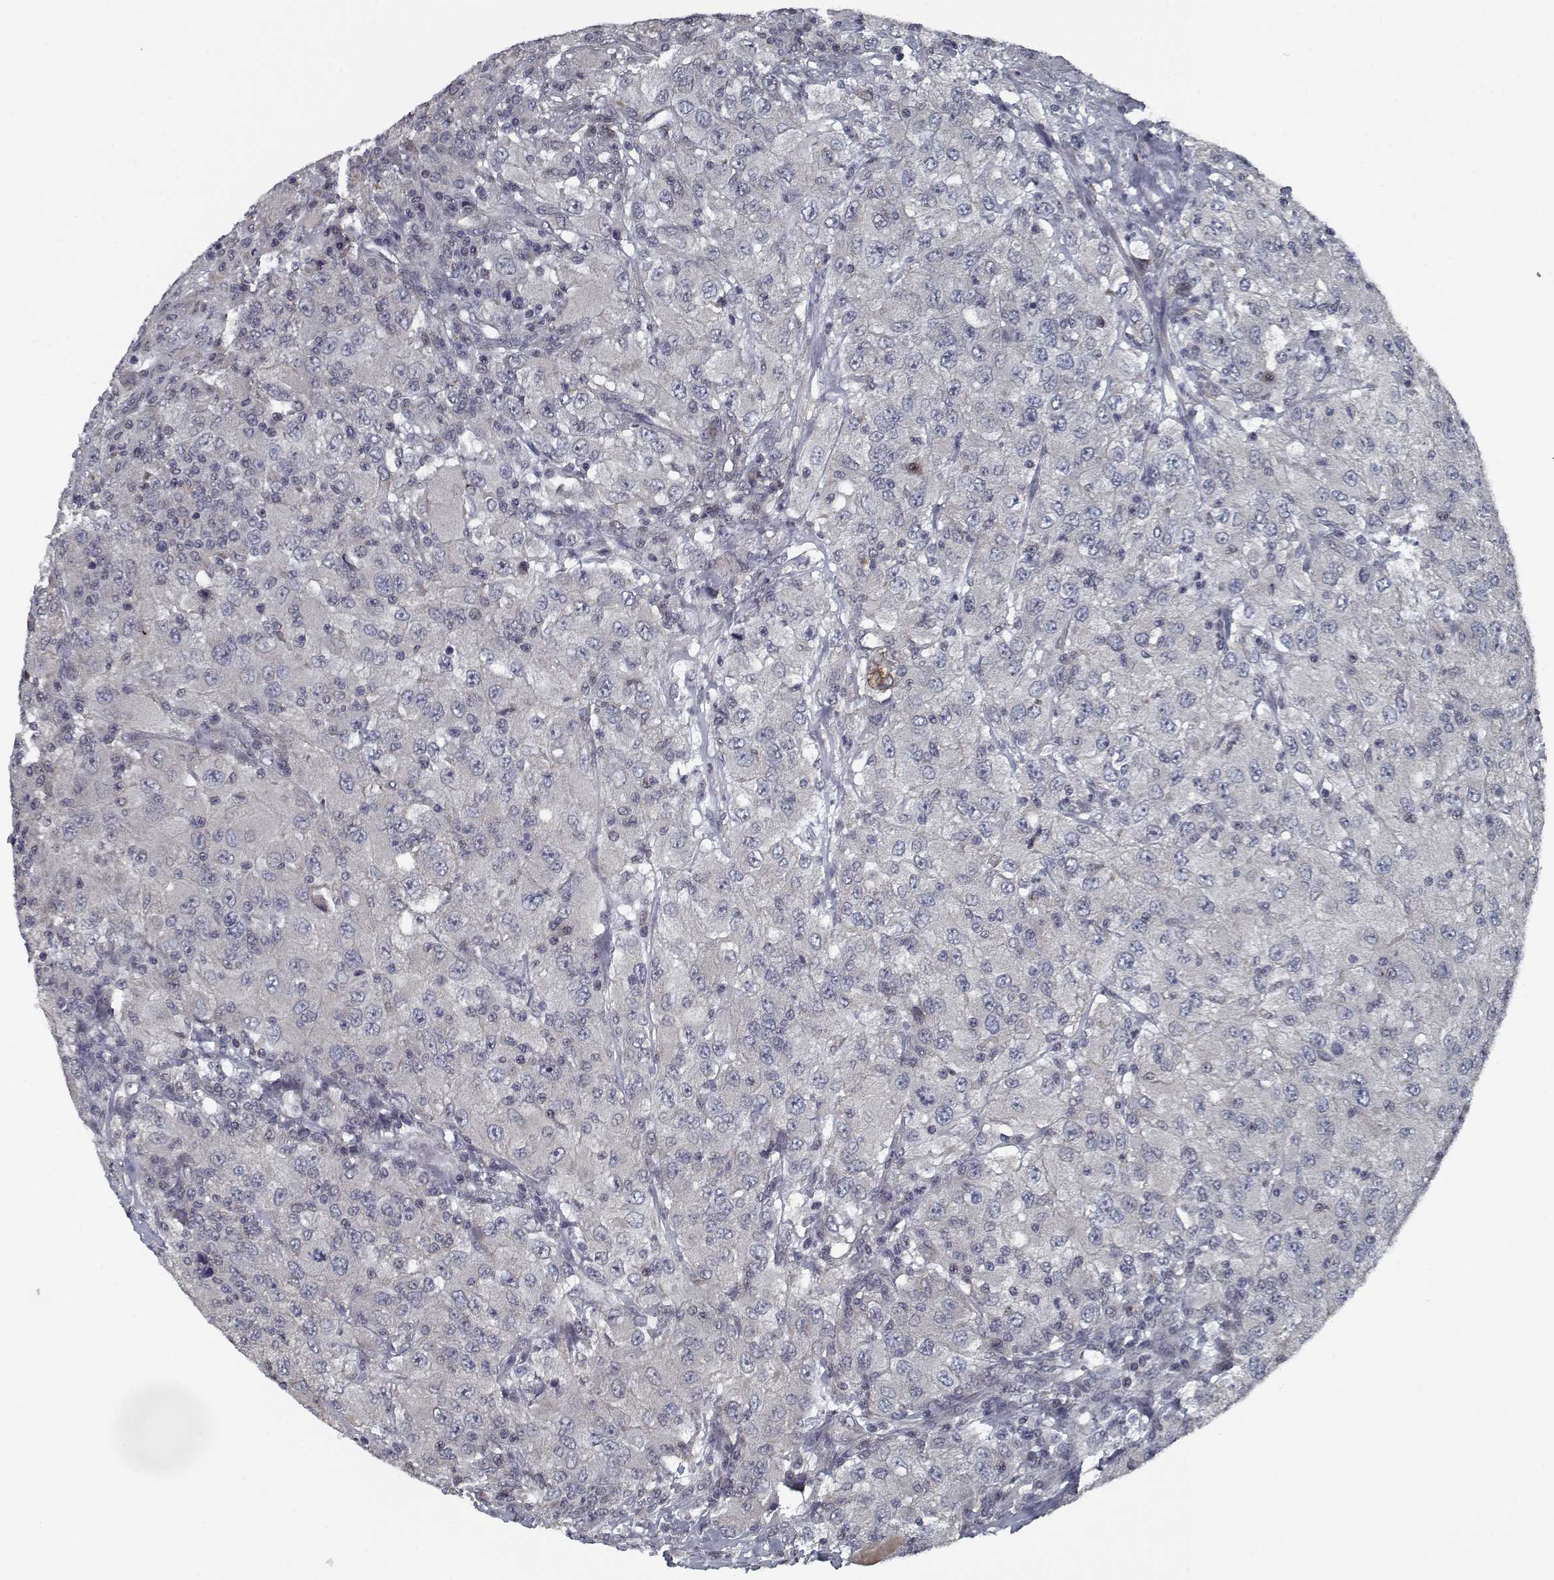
{"staining": {"intensity": "negative", "quantity": "none", "location": "none"}, "tissue": "renal cancer", "cell_type": "Tumor cells", "image_type": "cancer", "snomed": [{"axis": "morphology", "description": "Adenocarcinoma, NOS"}, {"axis": "topography", "description": "Kidney"}], "caption": "An immunohistochemistry (IHC) histopathology image of renal cancer is shown. There is no staining in tumor cells of renal cancer. (DAB (3,3'-diaminobenzidine) IHC, high magnification).", "gene": "NLK", "patient": {"sex": "female", "age": 67}}